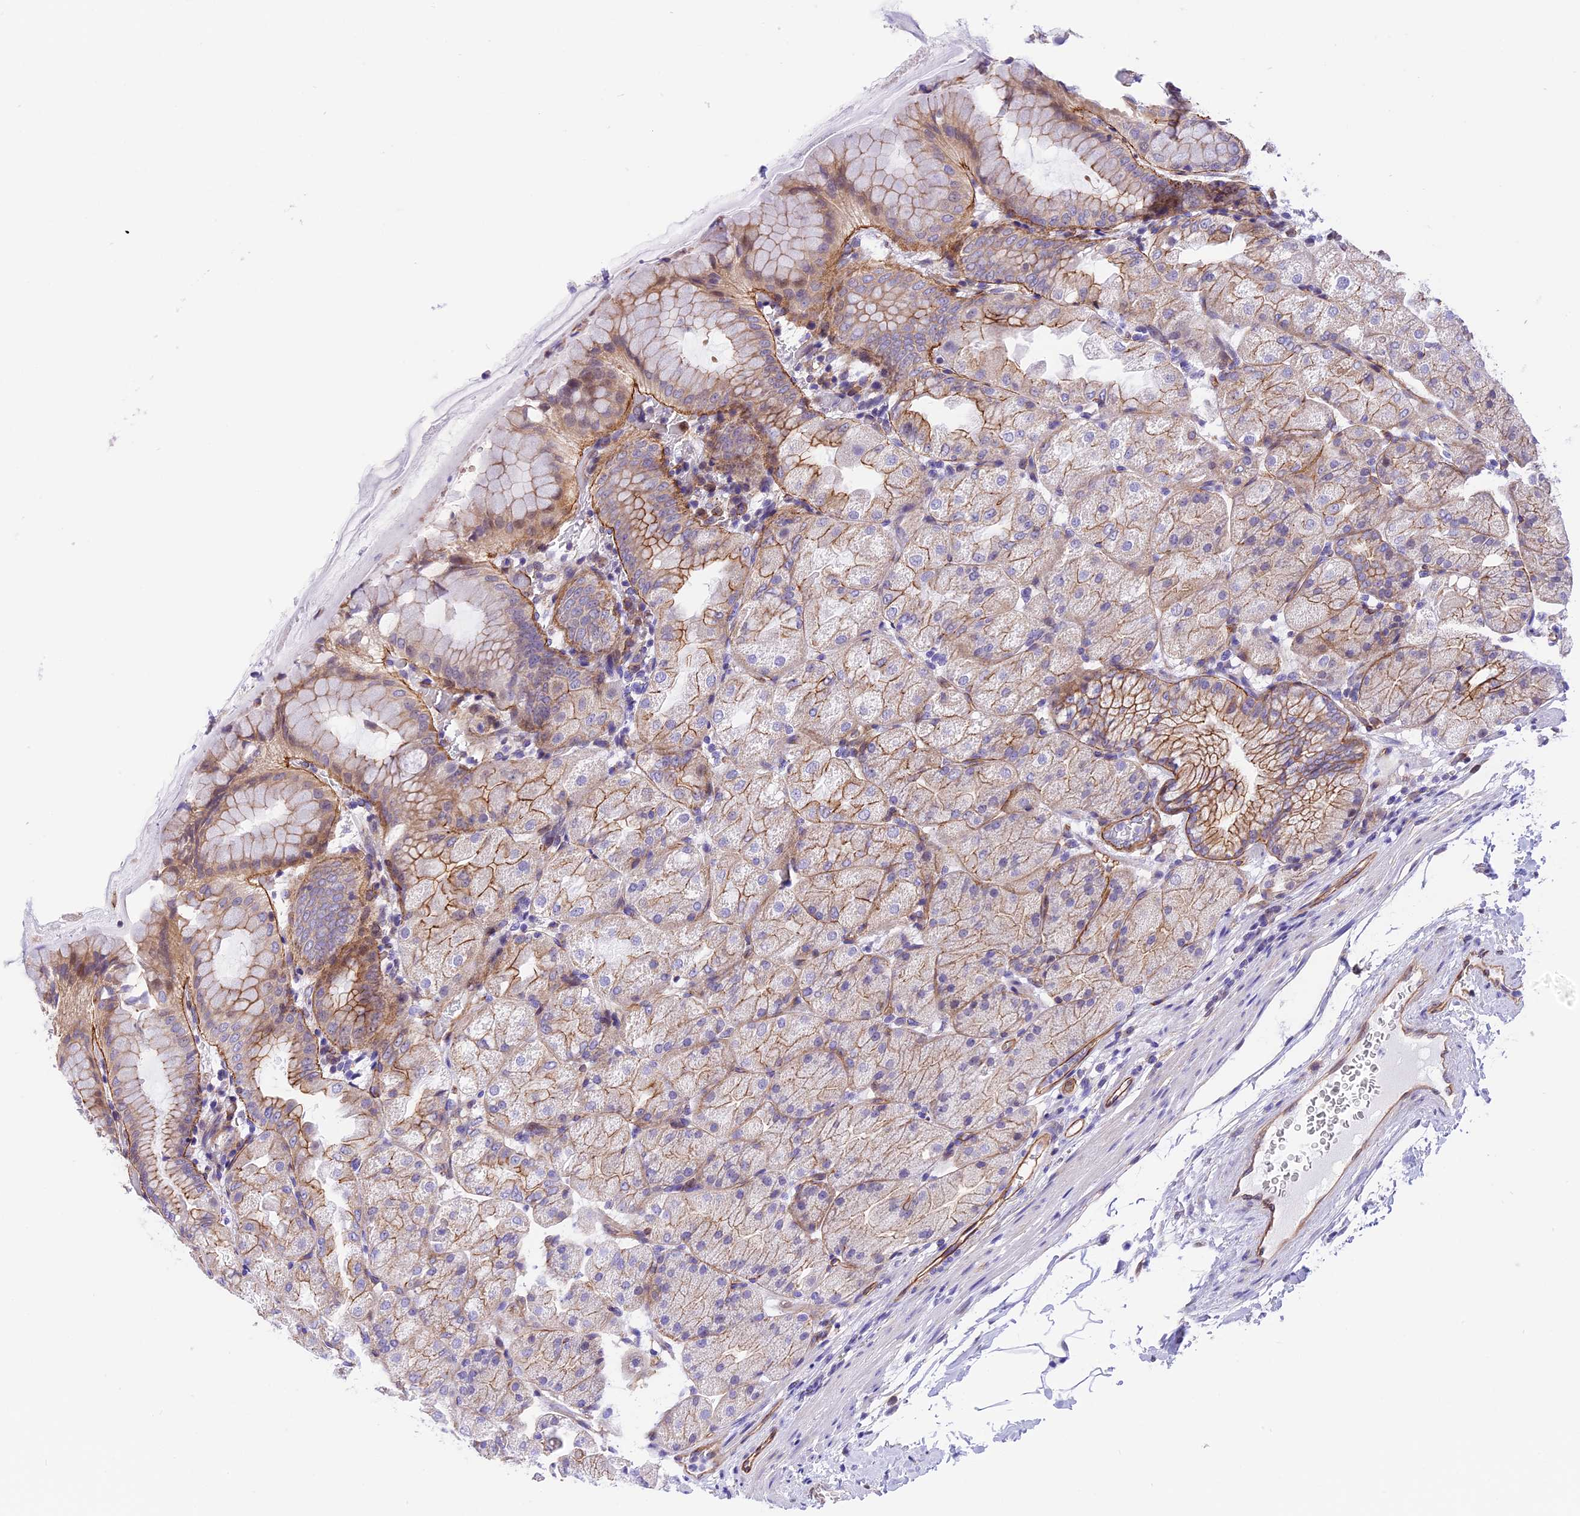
{"staining": {"intensity": "moderate", "quantity": "25%-75%", "location": "cytoplasmic/membranous"}, "tissue": "stomach", "cell_type": "Glandular cells", "image_type": "normal", "snomed": [{"axis": "morphology", "description": "Normal tissue, NOS"}, {"axis": "topography", "description": "Stomach, upper"}, {"axis": "topography", "description": "Stomach, lower"}], "caption": "IHC micrograph of benign stomach: human stomach stained using immunohistochemistry displays medium levels of moderate protein expression localized specifically in the cytoplasmic/membranous of glandular cells, appearing as a cytoplasmic/membranous brown color.", "gene": "R3HDM4", "patient": {"sex": "male", "age": 62}}